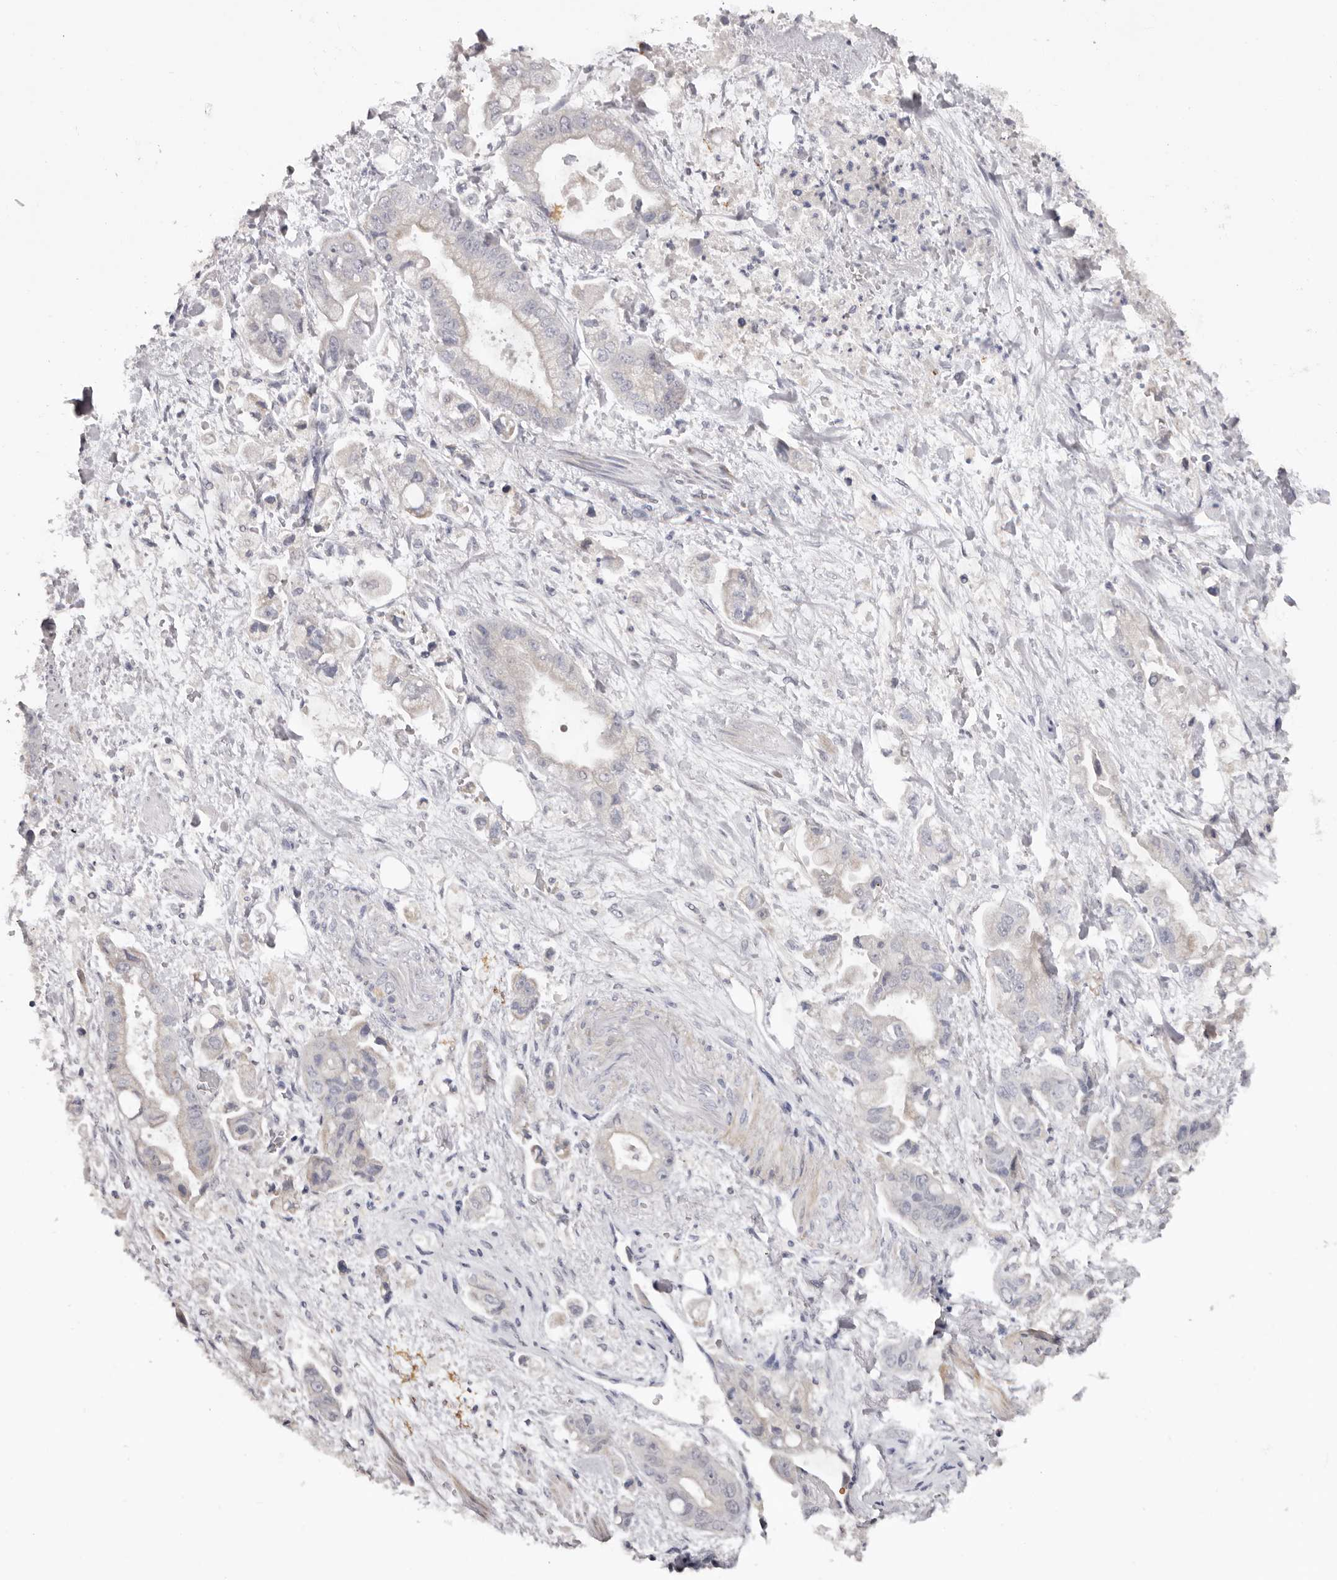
{"staining": {"intensity": "negative", "quantity": "none", "location": "none"}, "tissue": "stomach cancer", "cell_type": "Tumor cells", "image_type": "cancer", "snomed": [{"axis": "morphology", "description": "Adenocarcinoma, NOS"}, {"axis": "topography", "description": "Stomach"}], "caption": "Tumor cells are negative for brown protein staining in stomach adenocarcinoma.", "gene": "TNR", "patient": {"sex": "male", "age": 62}}